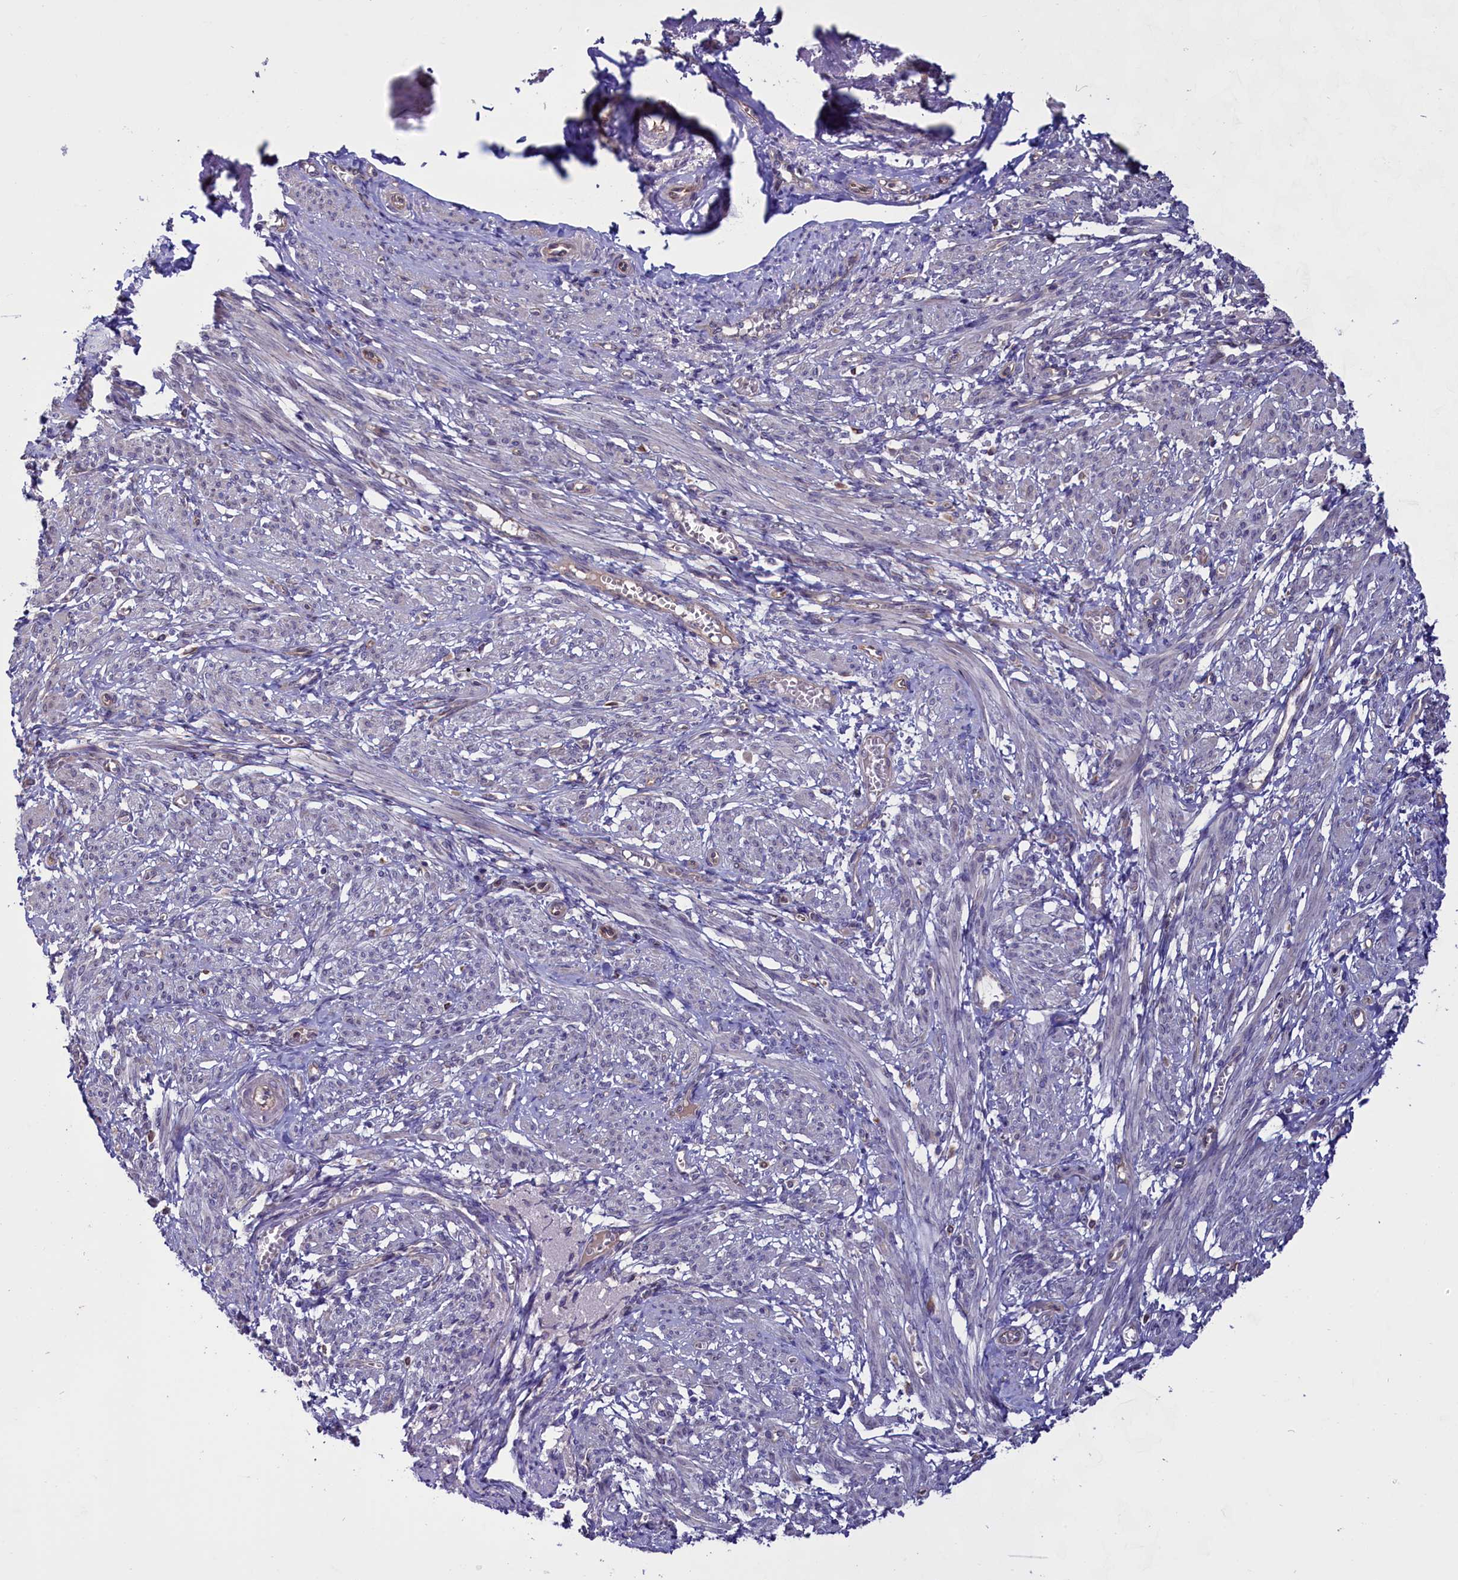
{"staining": {"intensity": "negative", "quantity": "none", "location": "none"}, "tissue": "smooth muscle", "cell_type": "Smooth muscle cells", "image_type": "normal", "snomed": [{"axis": "morphology", "description": "Normal tissue, NOS"}, {"axis": "topography", "description": "Smooth muscle"}], "caption": "Smooth muscle stained for a protein using immunohistochemistry (IHC) shows no staining smooth muscle cells.", "gene": "PDILT", "patient": {"sex": "female", "age": 39}}